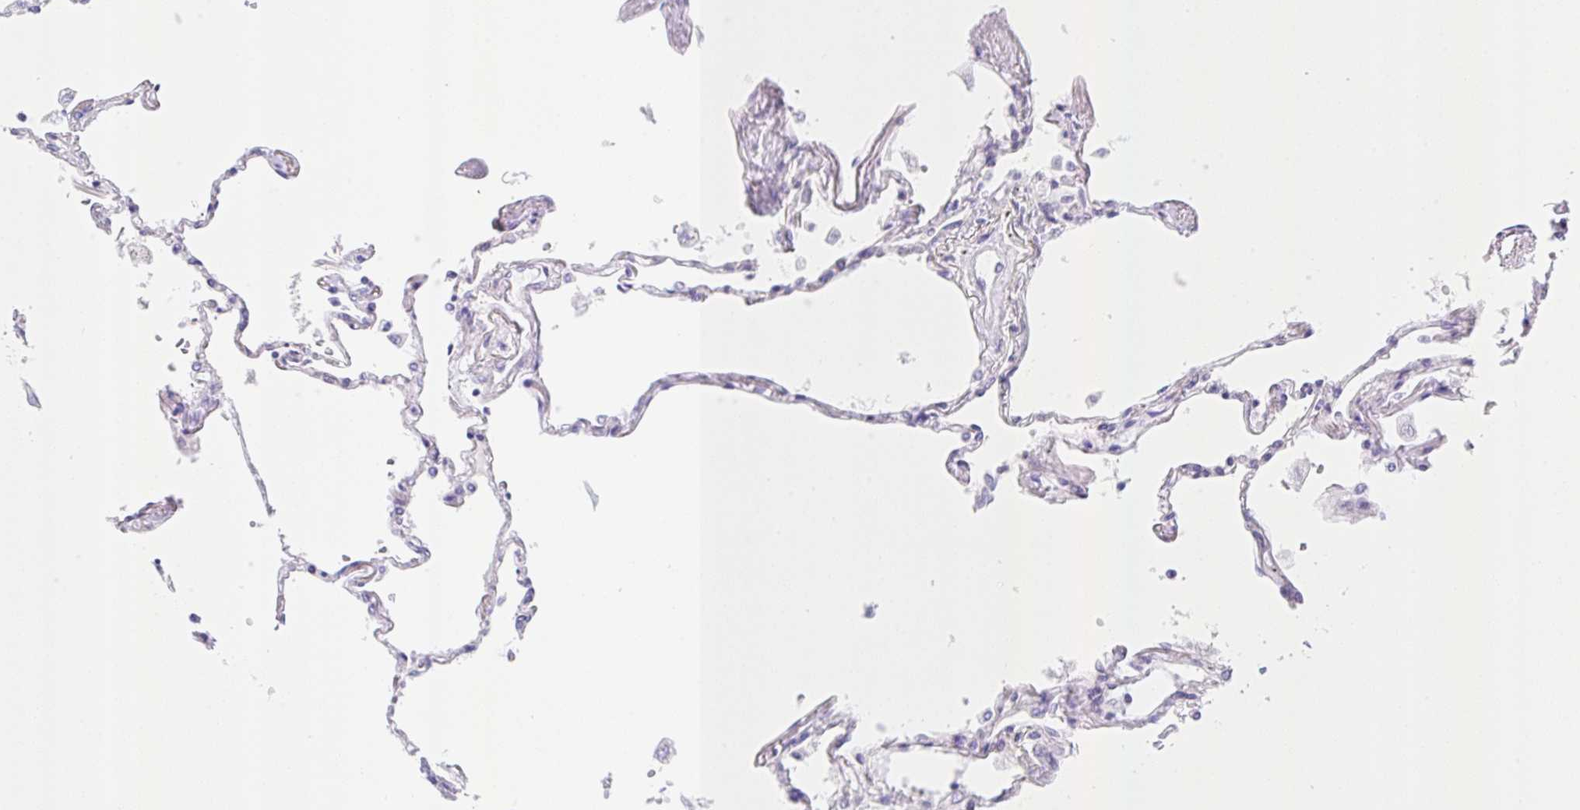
{"staining": {"intensity": "negative", "quantity": "none", "location": "none"}, "tissue": "lung", "cell_type": "Alveolar cells", "image_type": "normal", "snomed": [{"axis": "morphology", "description": "Normal tissue, NOS"}, {"axis": "topography", "description": "Lung"}], "caption": "This is an immunohistochemistry image of unremarkable lung. There is no expression in alveolar cells.", "gene": "TBPL2", "patient": {"sex": "female", "age": 67}}